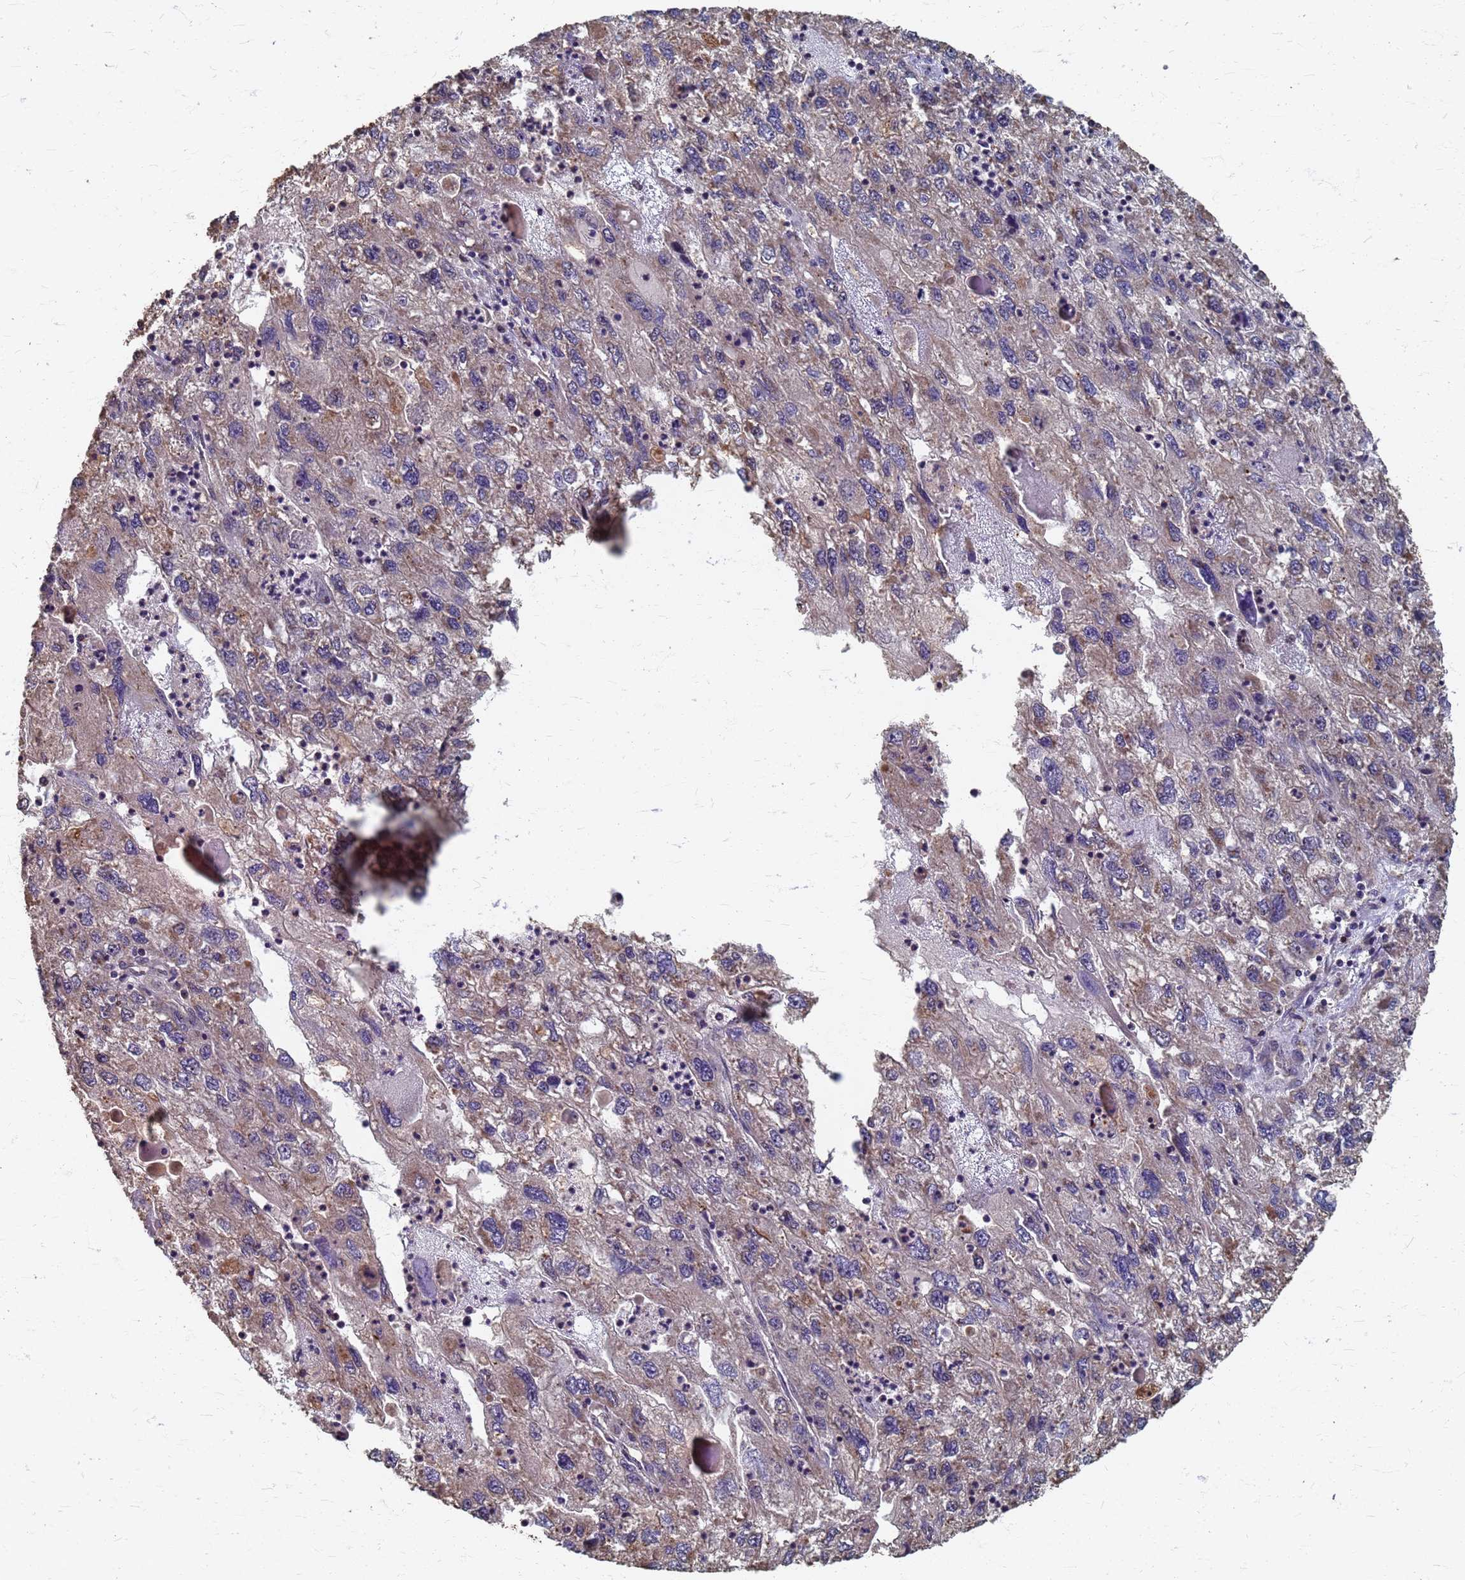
{"staining": {"intensity": "weak", "quantity": "25%-75%", "location": "cytoplasmic/membranous"}, "tissue": "endometrial cancer", "cell_type": "Tumor cells", "image_type": "cancer", "snomed": [{"axis": "morphology", "description": "Adenocarcinoma, NOS"}, {"axis": "topography", "description": "Endometrium"}], "caption": "Weak cytoplasmic/membranous expression is appreciated in approximately 25%-75% of tumor cells in endometrial adenocarcinoma.", "gene": "DPH5", "patient": {"sex": "female", "age": 49}}